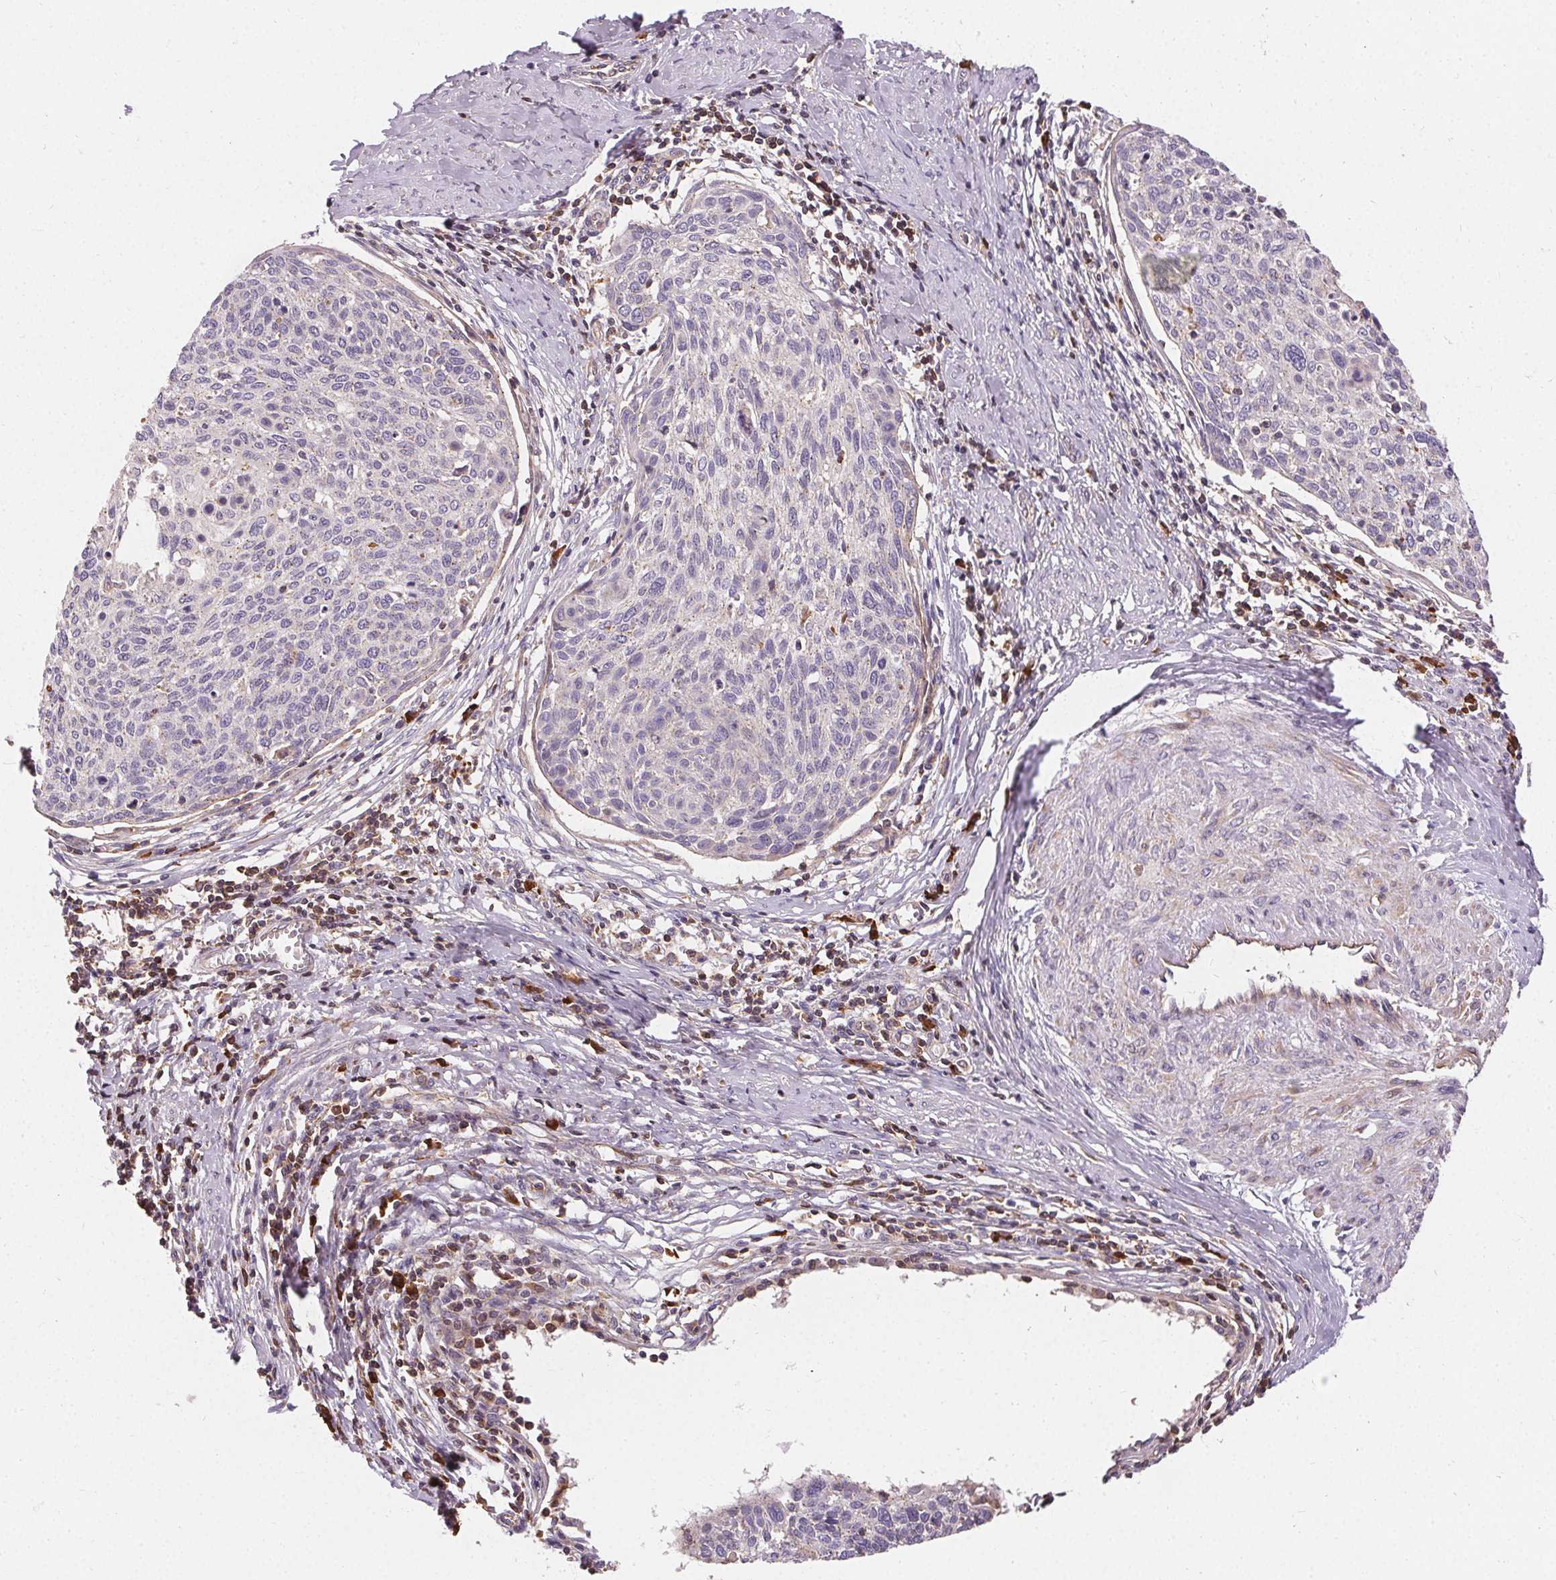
{"staining": {"intensity": "negative", "quantity": "none", "location": "none"}, "tissue": "cervical cancer", "cell_type": "Tumor cells", "image_type": "cancer", "snomed": [{"axis": "morphology", "description": "Squamous cell carcinoma, NOS"}, {"axis": "topography", "description": "Cervix"}], "caption": "A histopathology image of human cervical squamous cell carcinoma is negative for staining in tumor cells.", "gene": "APLP1", "patient": {"sex": "female", "age": 49}}